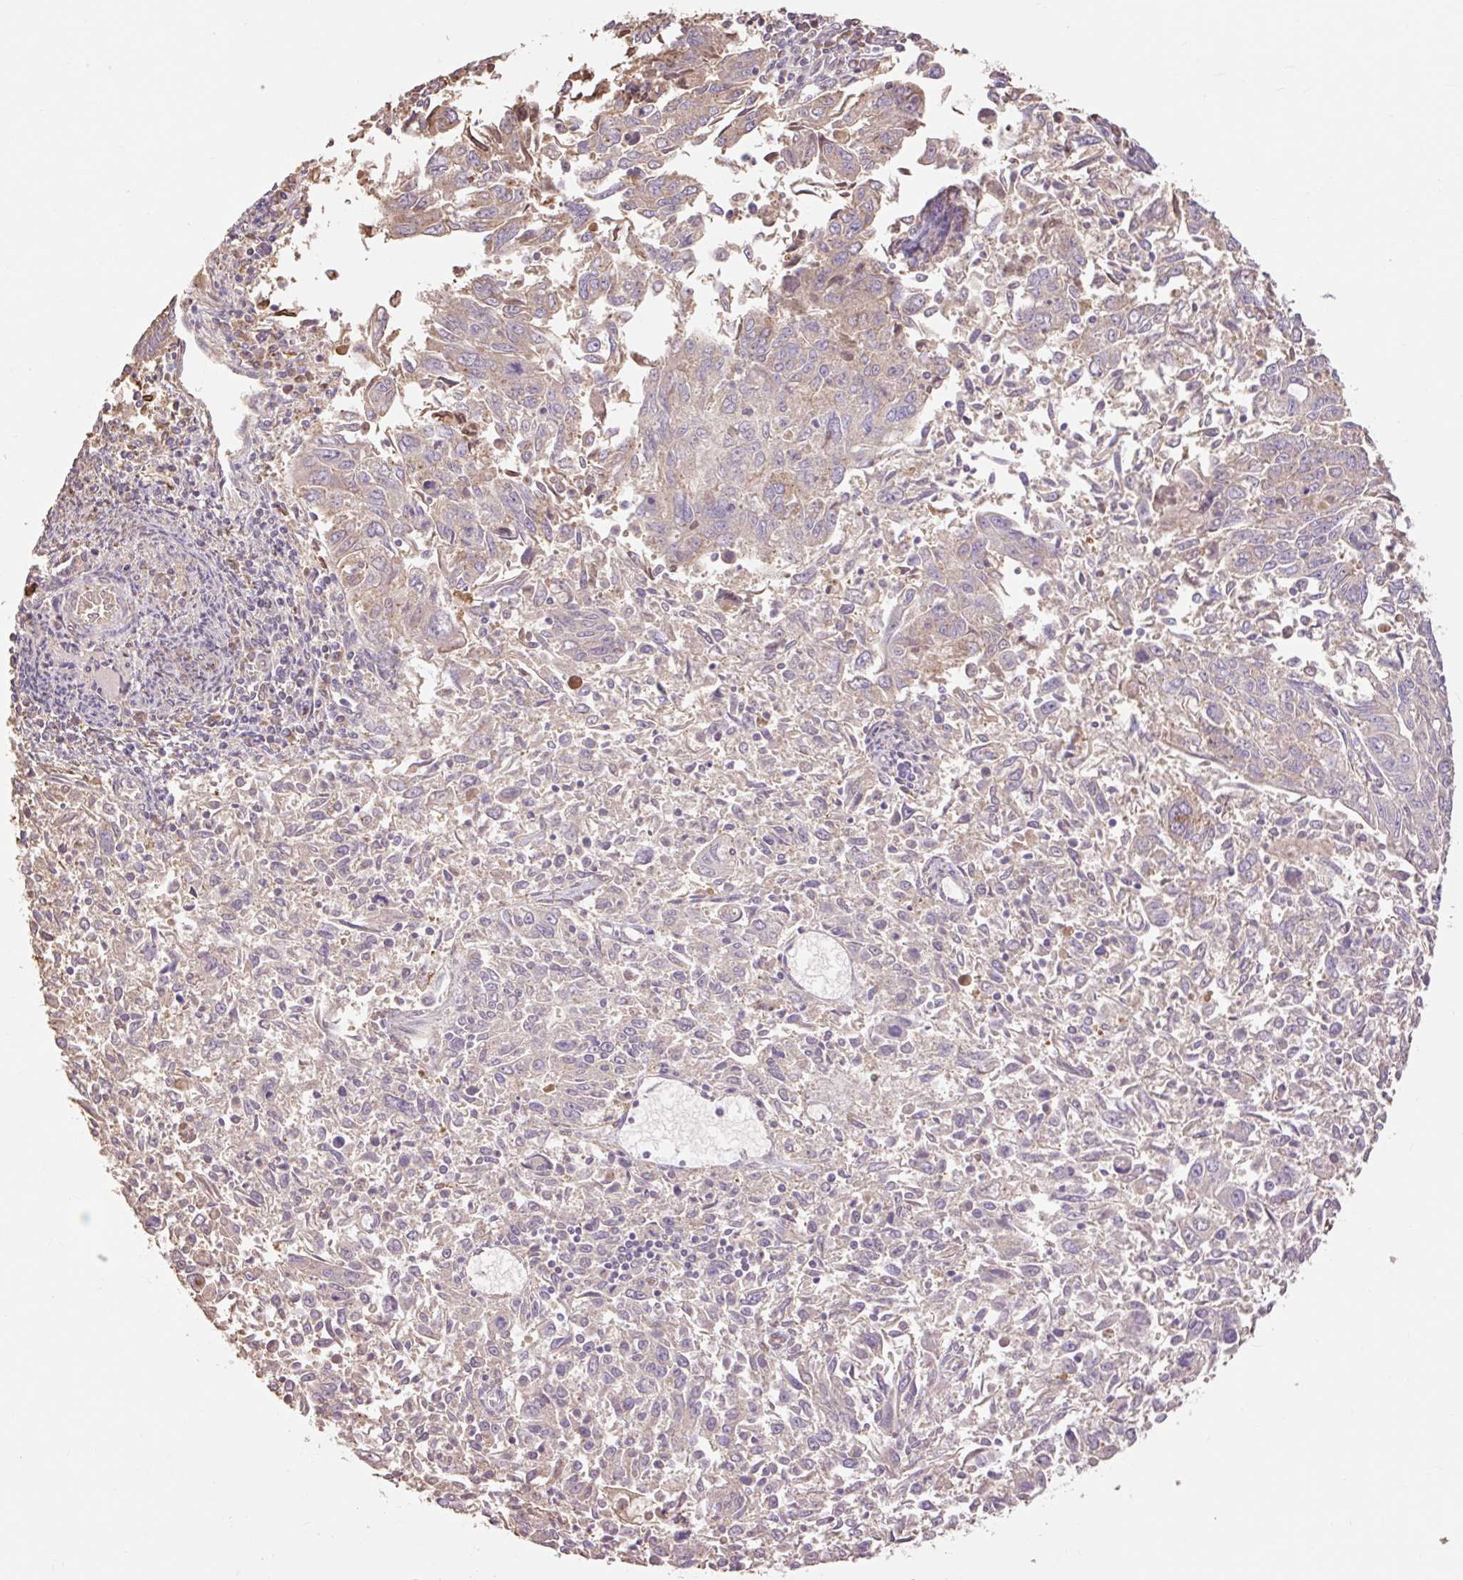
{"staining": {"intensity": "weak", "quantity": "25%-75%", "location": "cytoplasmic/membranous"}, "tissue": "endometrial cancer", "cell_type": "Tumor cells", "image_type": "cancer", "snomed": [{"axis": "morphology", "description": "Adenocarcinoma, NOS"}, {"axis": "topography", "description": "Endometrium"}], "caption": "High-power microscopy captured an IHC micrograph of endometrial adenocarcinoma, revealing weak cytoplasmic/membranous staining in about 25%-75% of tumor cells. (DAB = brown stain, brightfield microscopy at high magnification).", "gene": "DESI1", "patient": {"sex": "female", "age": 42}}